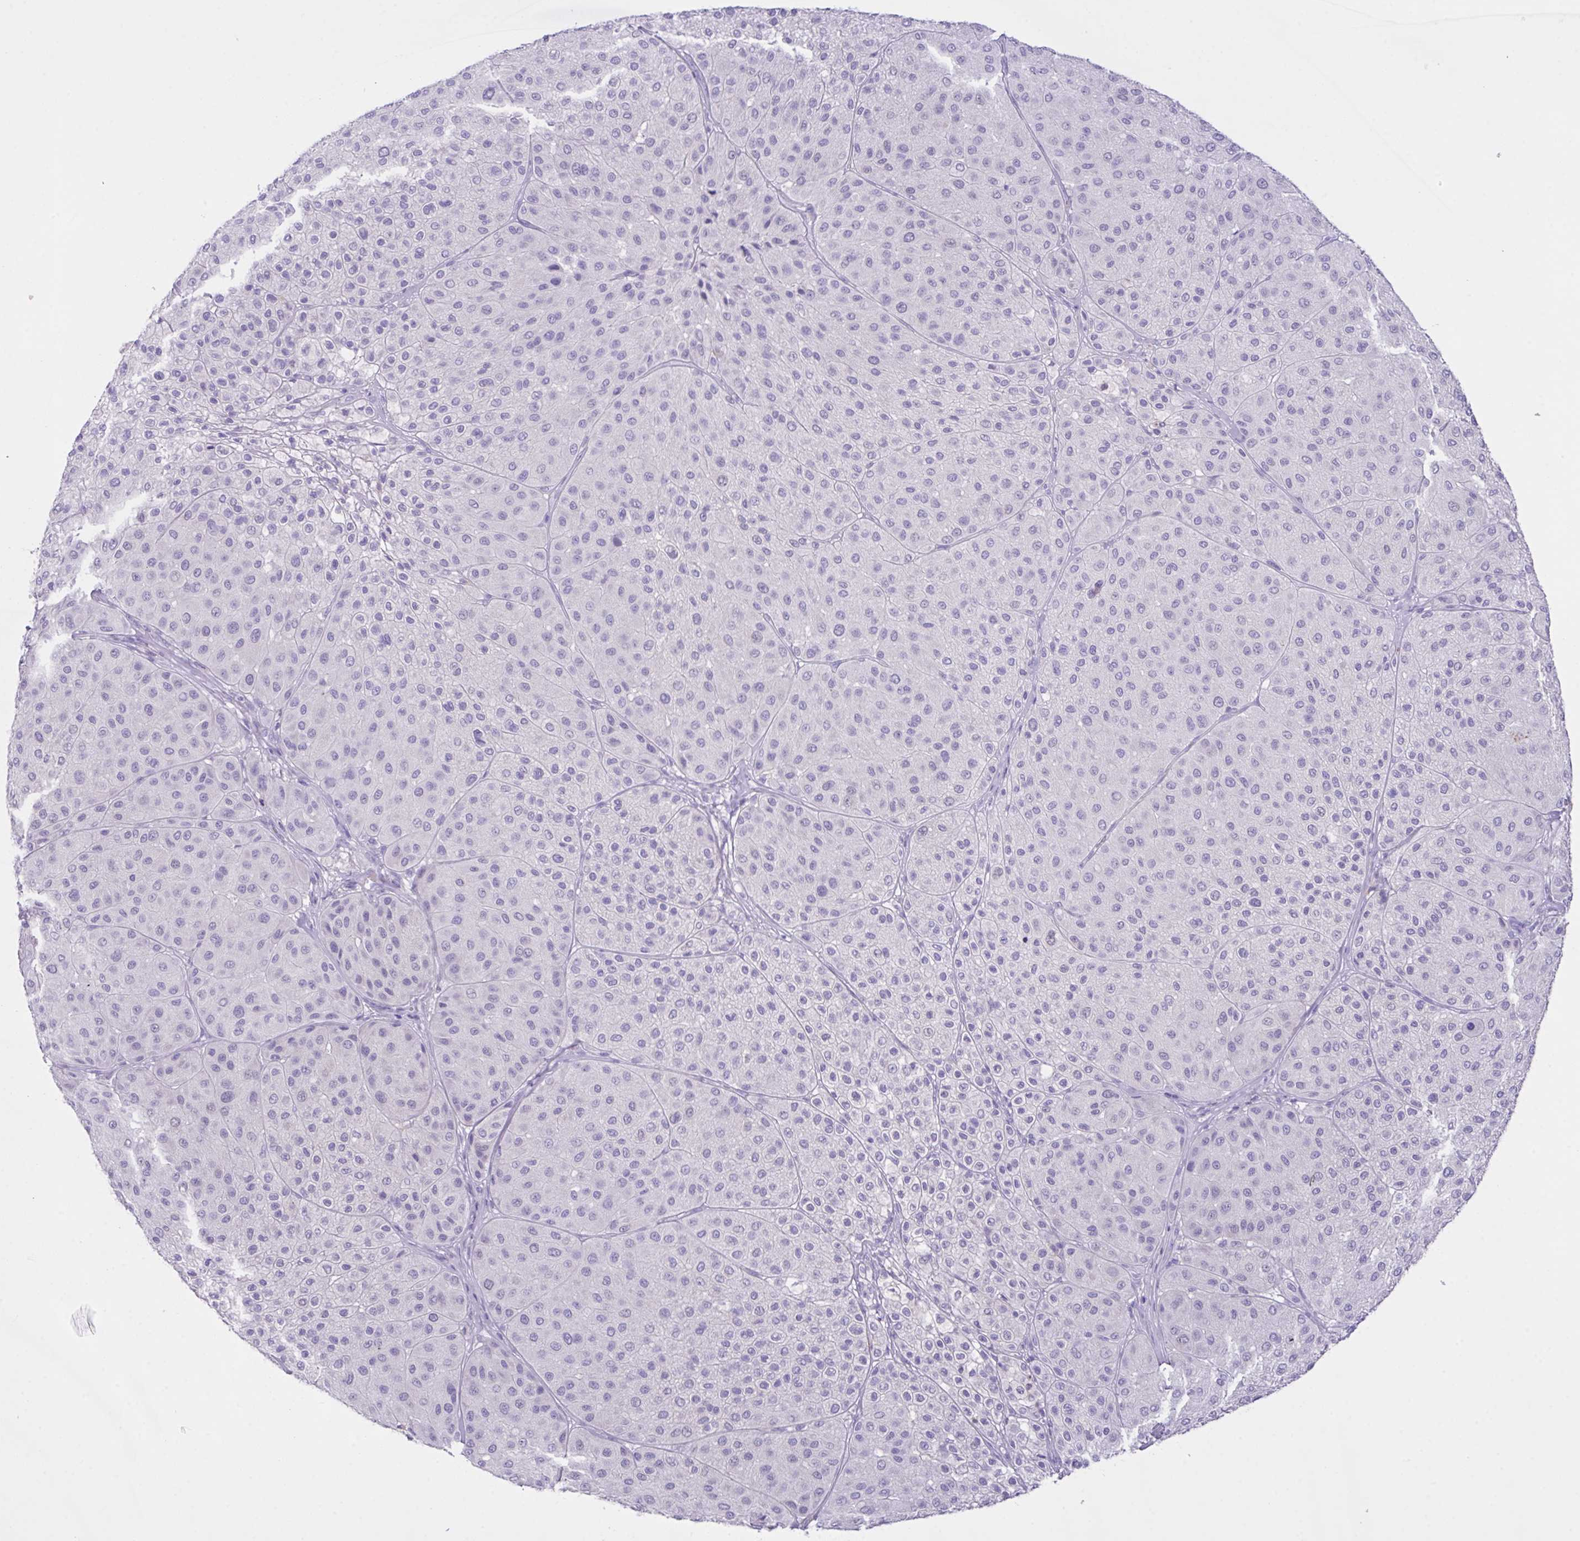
{"staining": {"intensity": "negative", "quantity": "none", "location": "none"}, "tissue": "melanoma", "cell_type": "Tumor cells", "image_type": "cancer", "snomed": [{"axis": "morphology", "description": "Malignant melanoma, Metastatic site"}, {"axis": "topography", "description": "Smooth muscle"}], "caption": "Immunohistochemistry (IHC) histopathology image of neoplastic tissue: human melanoma stained with DAB reveals no significant protein positivity in tumor cells.", "gene": "CST11", "patient": {"sex": "male", "age": 41}}